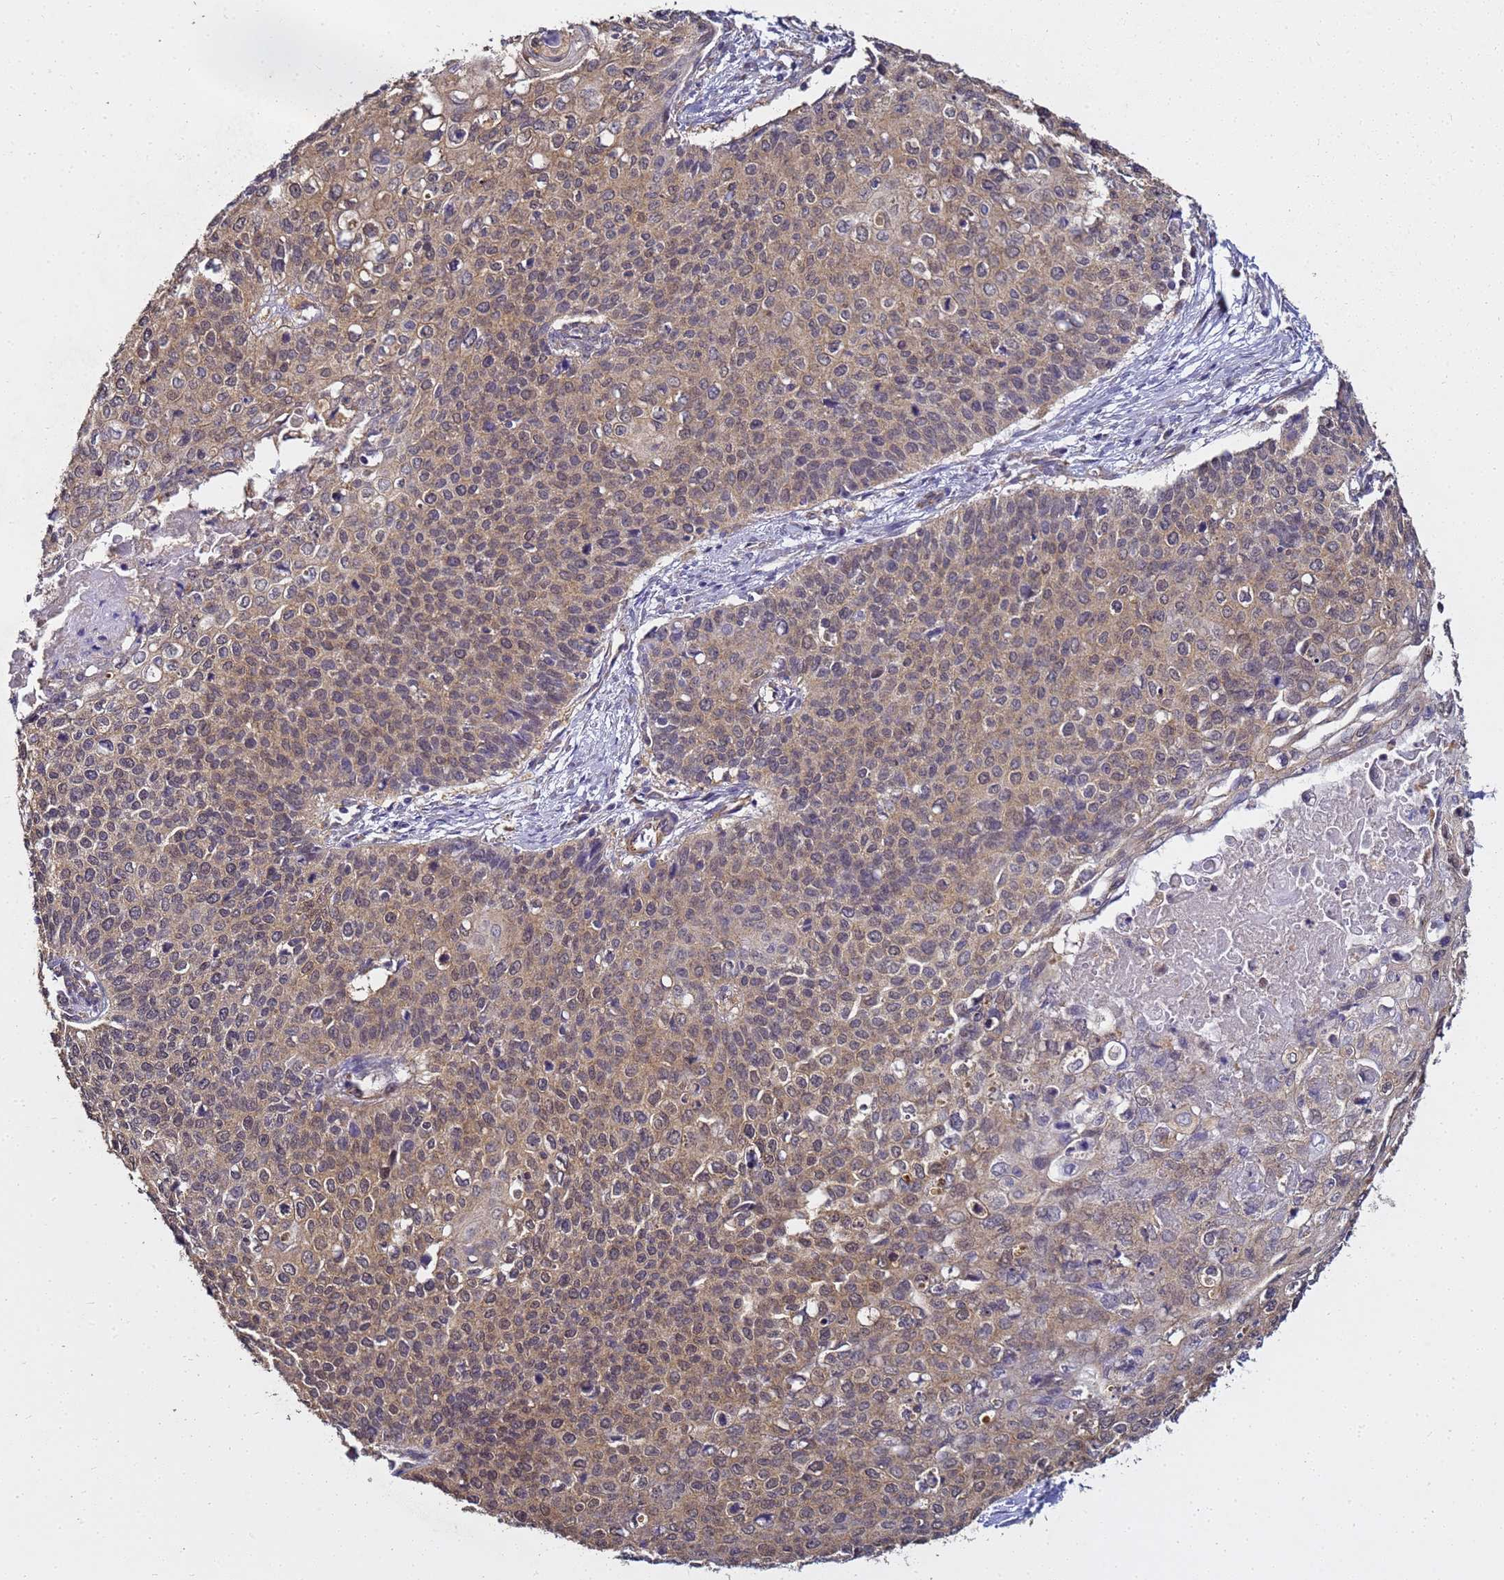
{"staining": {"intensity": "moderate", "quantity": "25%-75%", "location": "cytoplasmic/membranous"}, "tissue": "cervical cancer", "cell_type": "Tumor cells", "image_type": "cancer", "snomed": [{"axis": "morphology", "description": "Squamous cell carcinoma, NOS"}, {"axis": "topography", "description": "Cervix"}], "caption": "The immunohistochemical stain shows moderate cytoplasmic/membranous positivity in tumor cells of cervical cancer (squamous cell carcinoma) tissue. (Brightfield microscopy of DAB IHC at high magnification).", "gene": "ENOPH1", "patient": {"sex": "female", "age": 39}}